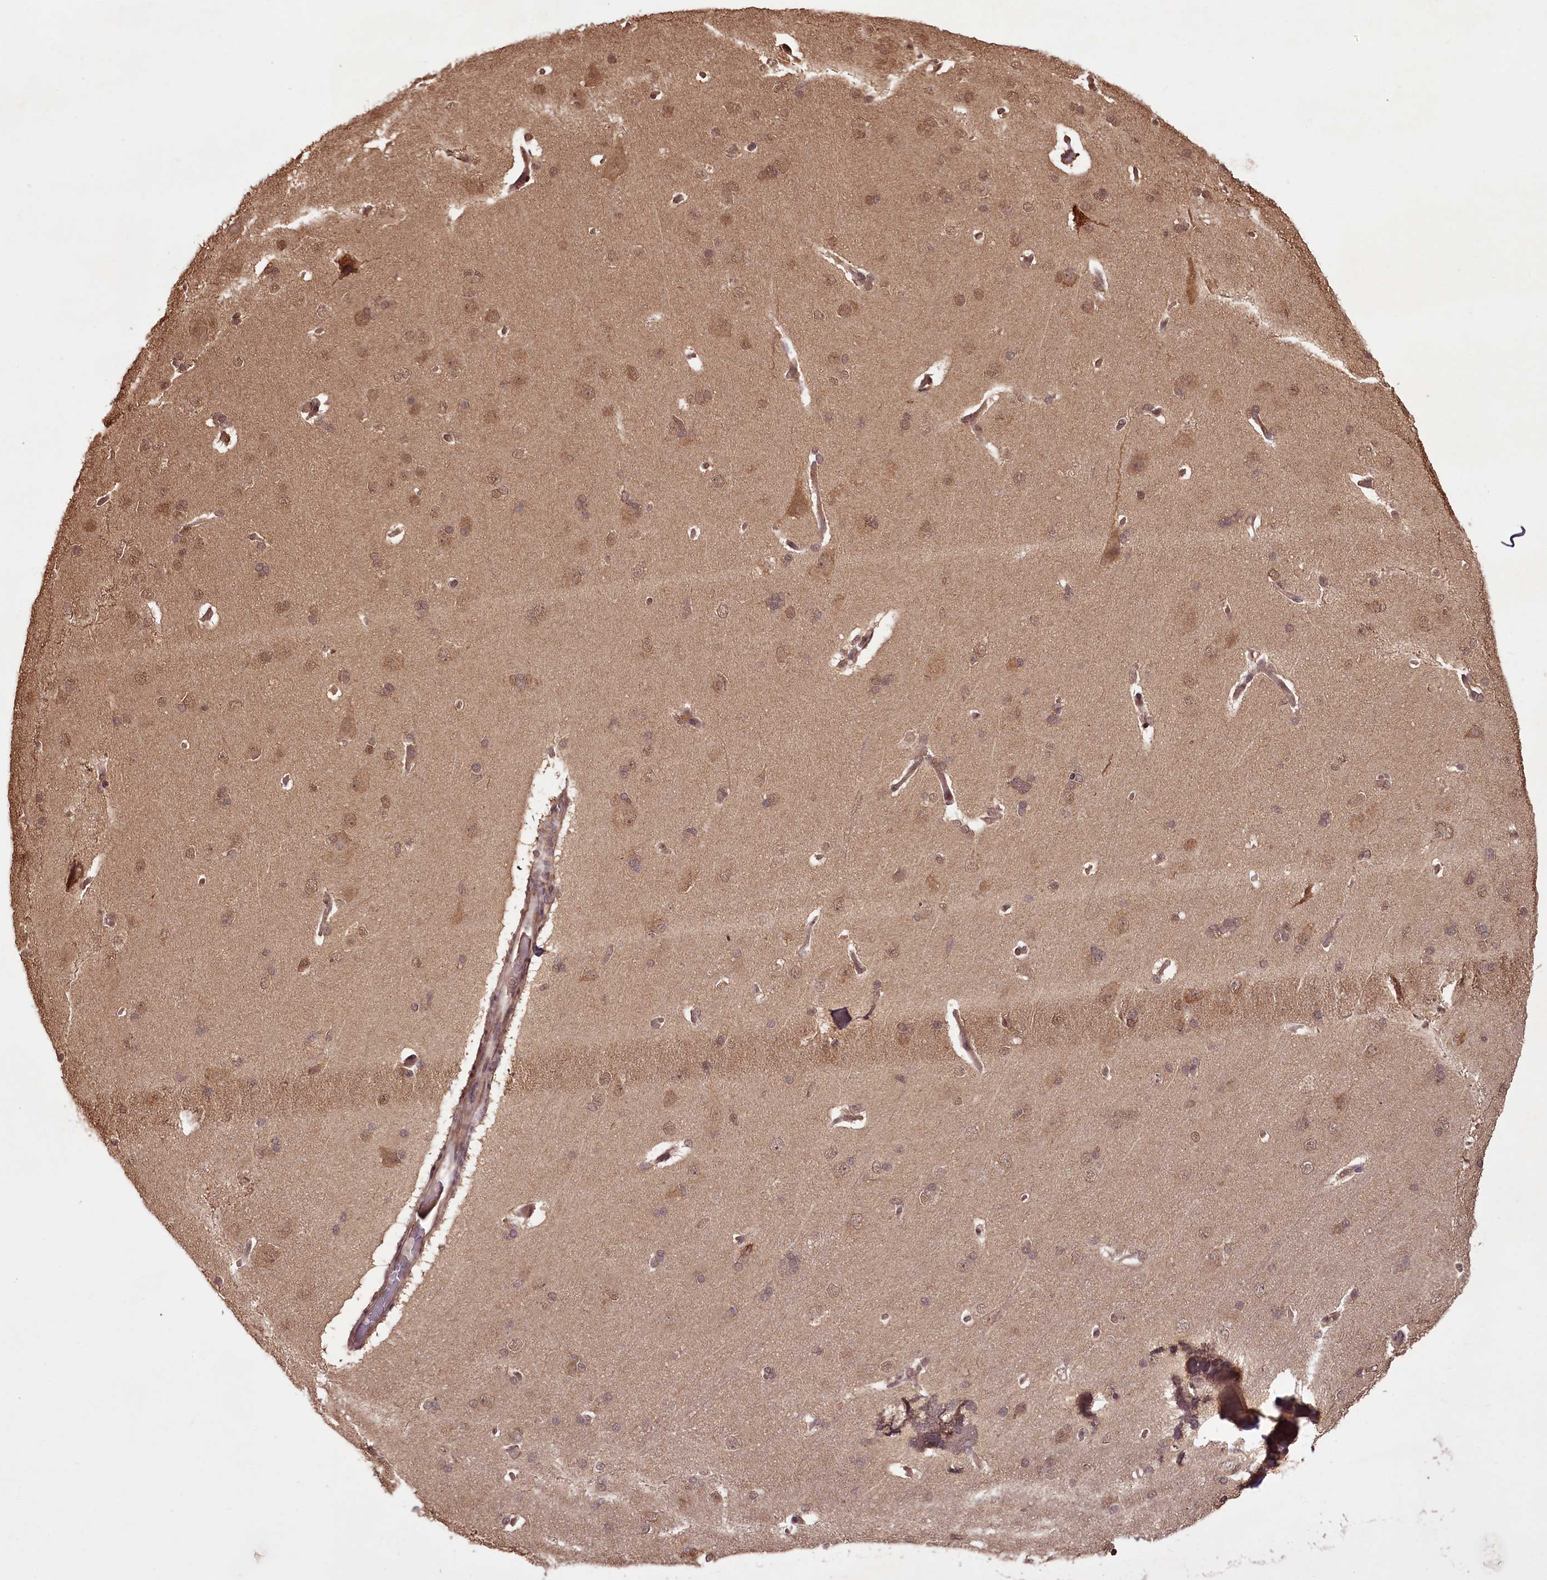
{"staining": {"intensity": "moderate", "quantity": ">75%", "location": "cytoplasmic/membranous"}, "tissue": "cerebral cortex", "cell_type": "Endothelial cells", "image_type": "normal", "snomed": [{"axis": "morphology", "description": "Normal tissue, NOS"}, {"axis": "topography", "description": "Cerebral cortex"}], "caption": "A medium amount of moderate cytoplasmic/membranous positivity is seen in about >75% of endothelial cells in benign cerebral cortex. The protein is stained brown, and the nuclei are stained in blue (DAB IHC with brightfield microscopy, high magnification).", "gene": "NPRL2", "patient": {"sex": "male", "age": 62}}